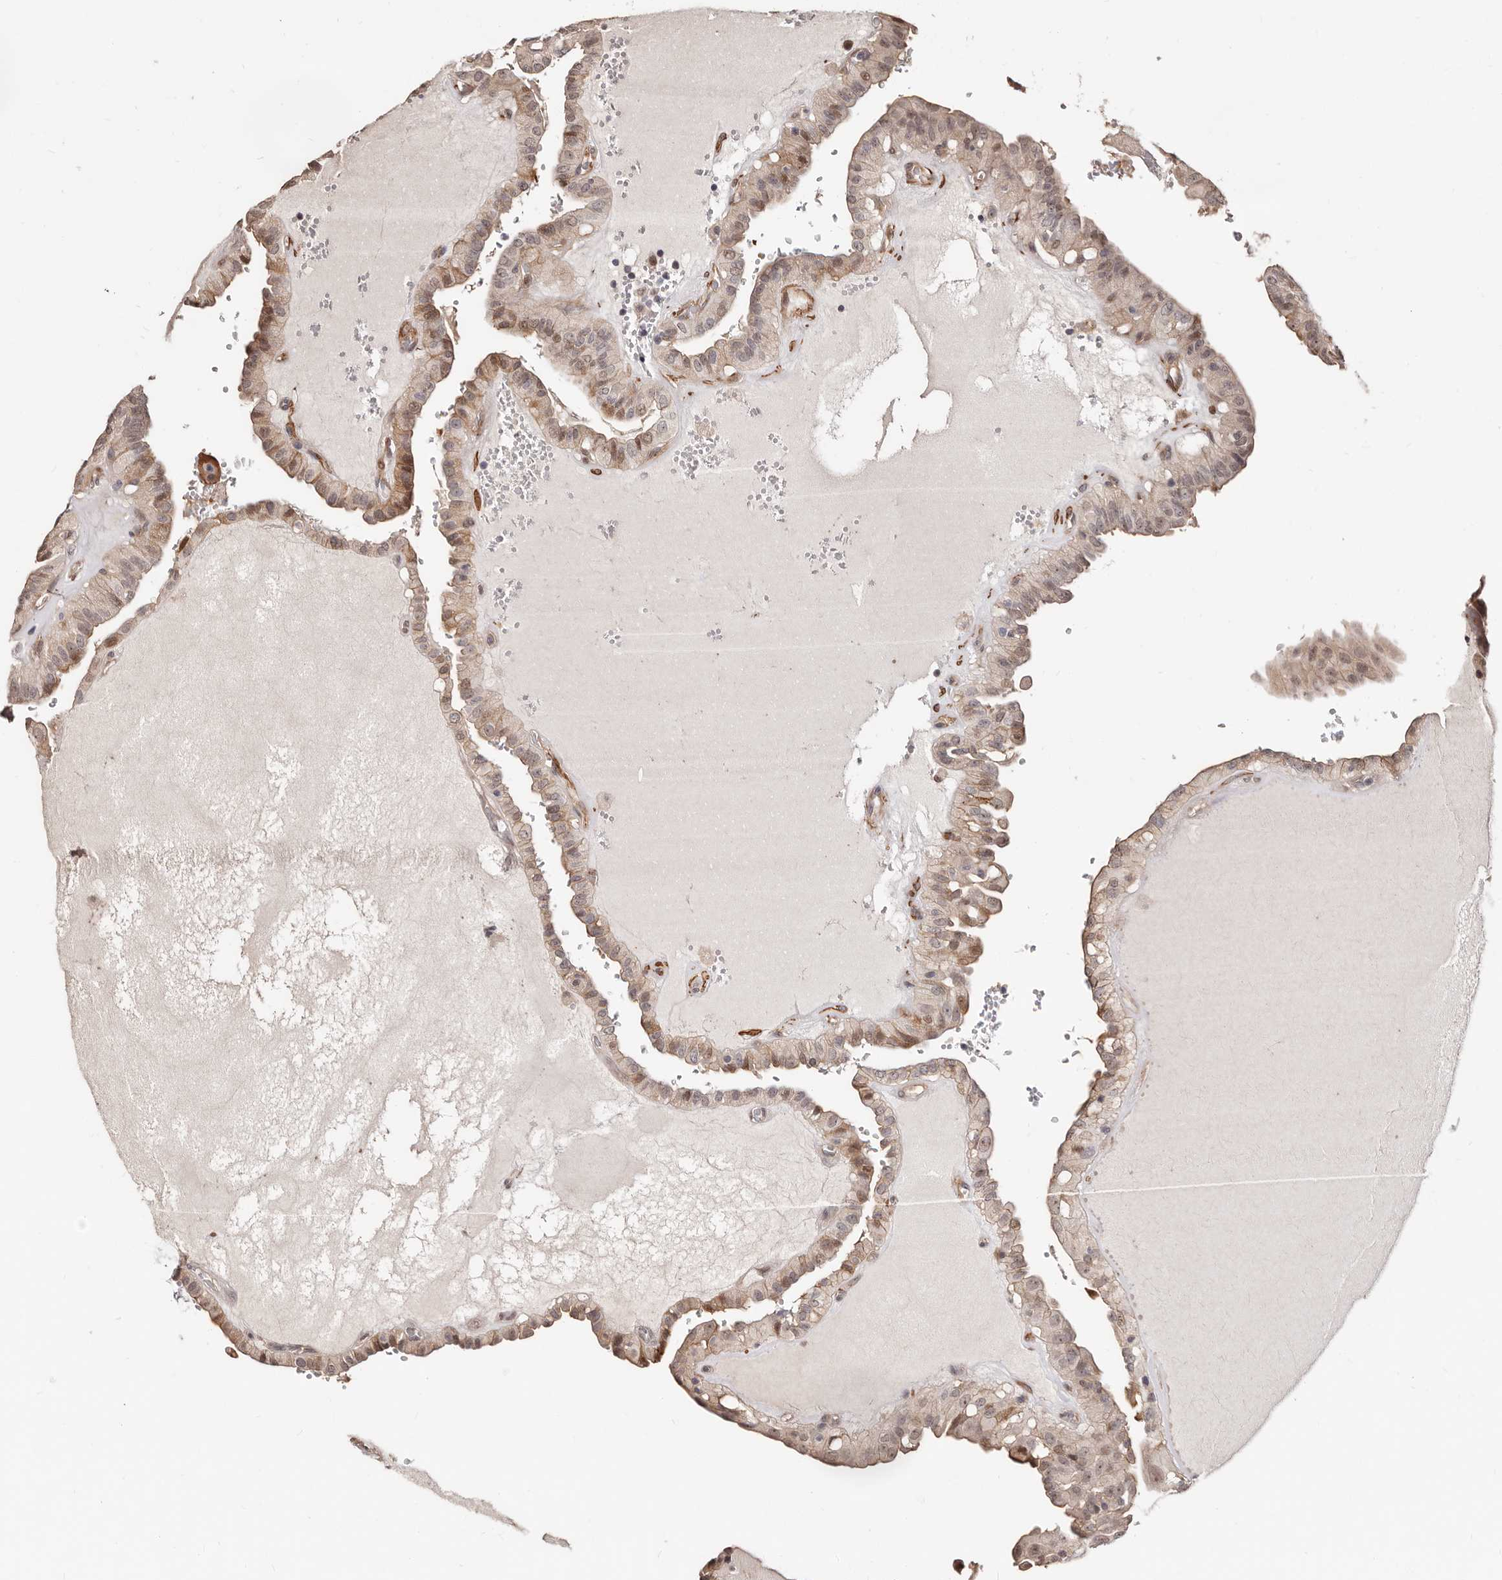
{"staining": {"intensity": "moderate", "quantity": "<25%", "location": "cytoplasmic/membranous"}, "tissue": "thyroid cancer", "cell_type": "Tumor cells", "image_type": "cancer", "snomed": [{"axis": "morphology", "description": "Papillary adenocarcinoma, NOS"}, {"axis": "topography", "description": "Thyroid gland"}], "caption": "High-power microscopy captured an IHC micrograph of thyroid cancer, revealing moderate cytoplasmic/membranous positivity in about <25% of tumor cells. (DAB IHC with brightfield microscopy, high magnification).", "gene": "TRIP13", "patient": {"sex": "male", "age": 77}}